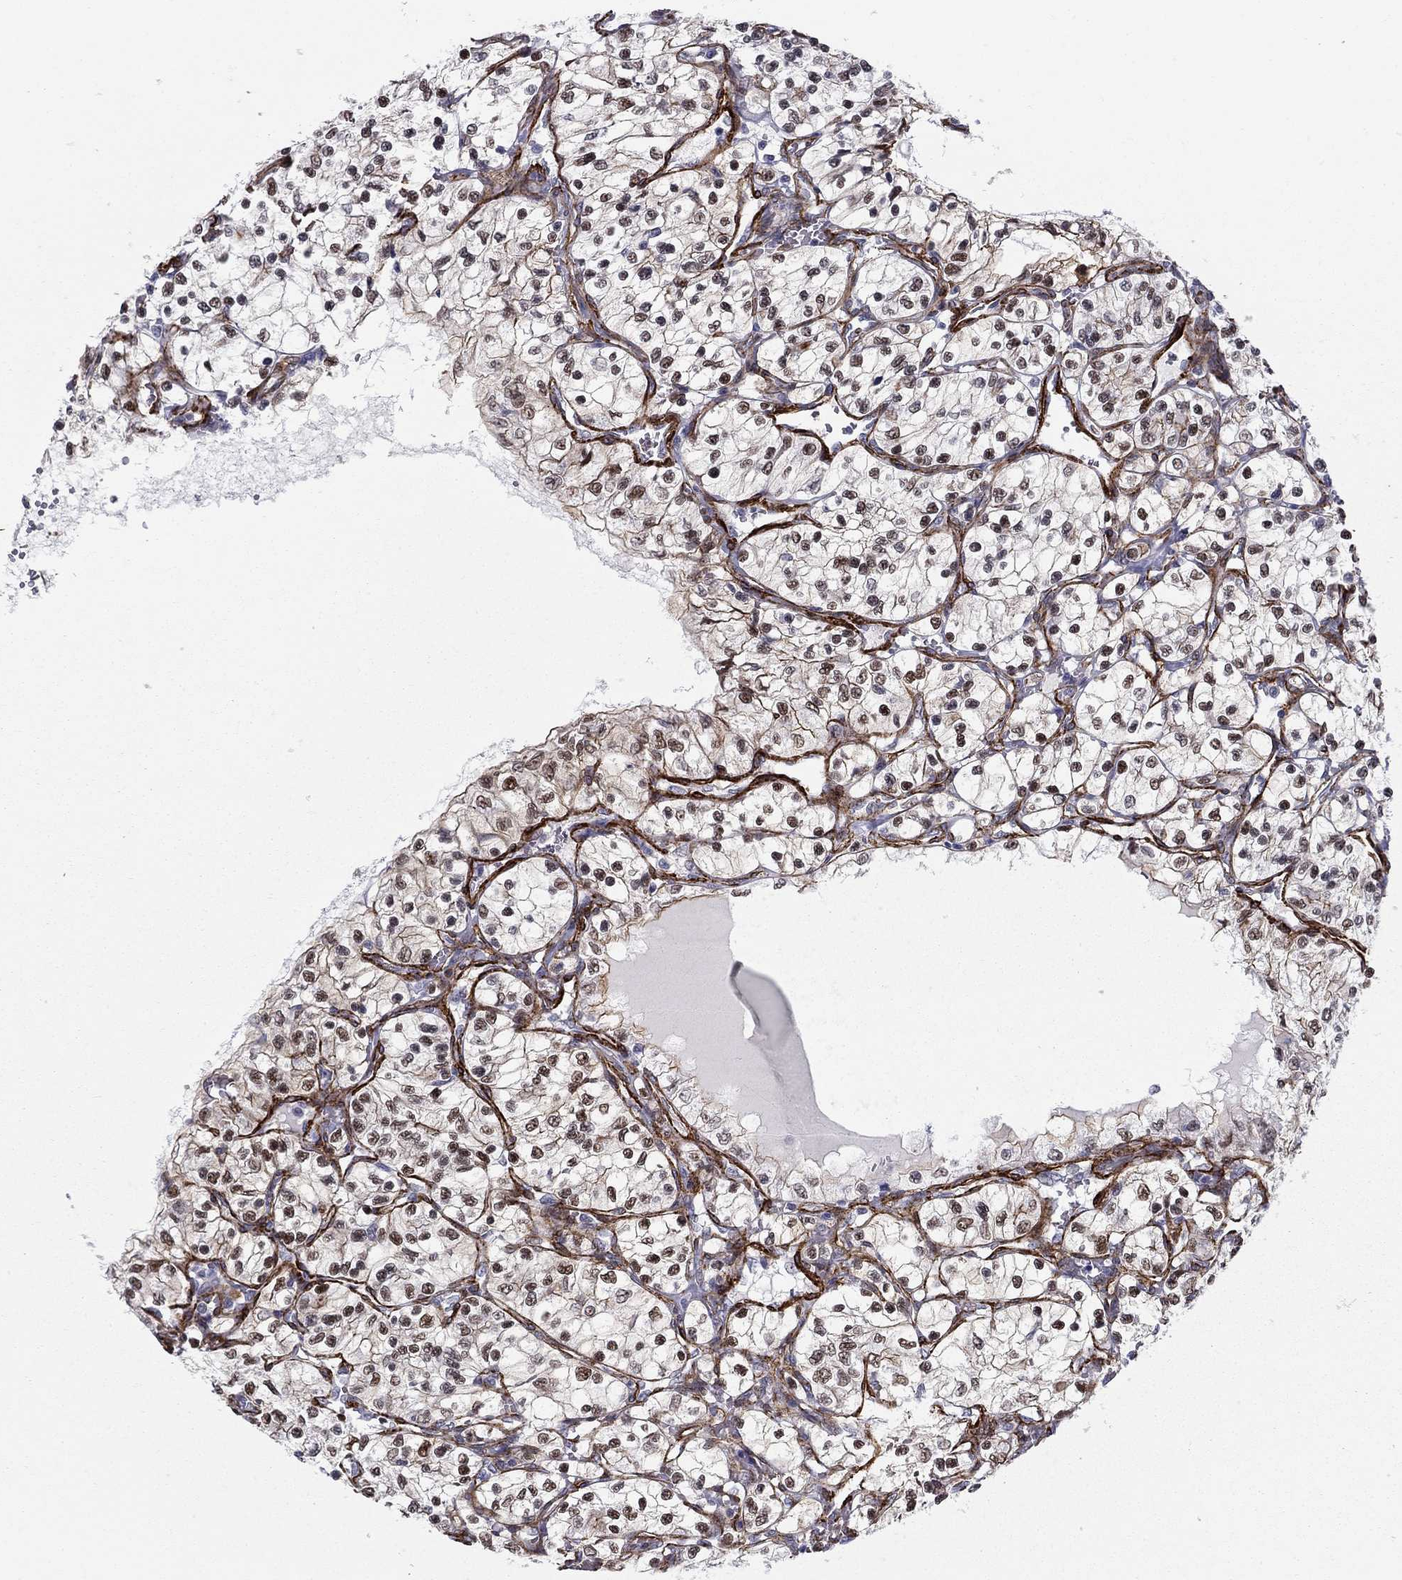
{"staining": {"intensity": "moderate", "quantity": "<25%", "location": "nuclear"}, "tissue": "renal cancer", "cell_type": "Tumor cells", "image_type": "cancer", "snomed": [{"axis": "morphology", "description": "Adenocarcinoma, NOS"}, {"axis": "topography", "description": "Kidney"}], "caption": "Protein staining of renal adenocarcinoma tissue demonstrates moderate nuclear expression in about <25% of tumor cells.", "gene": "KRBA1", "patient": {"sex": "female", "age": 69}}